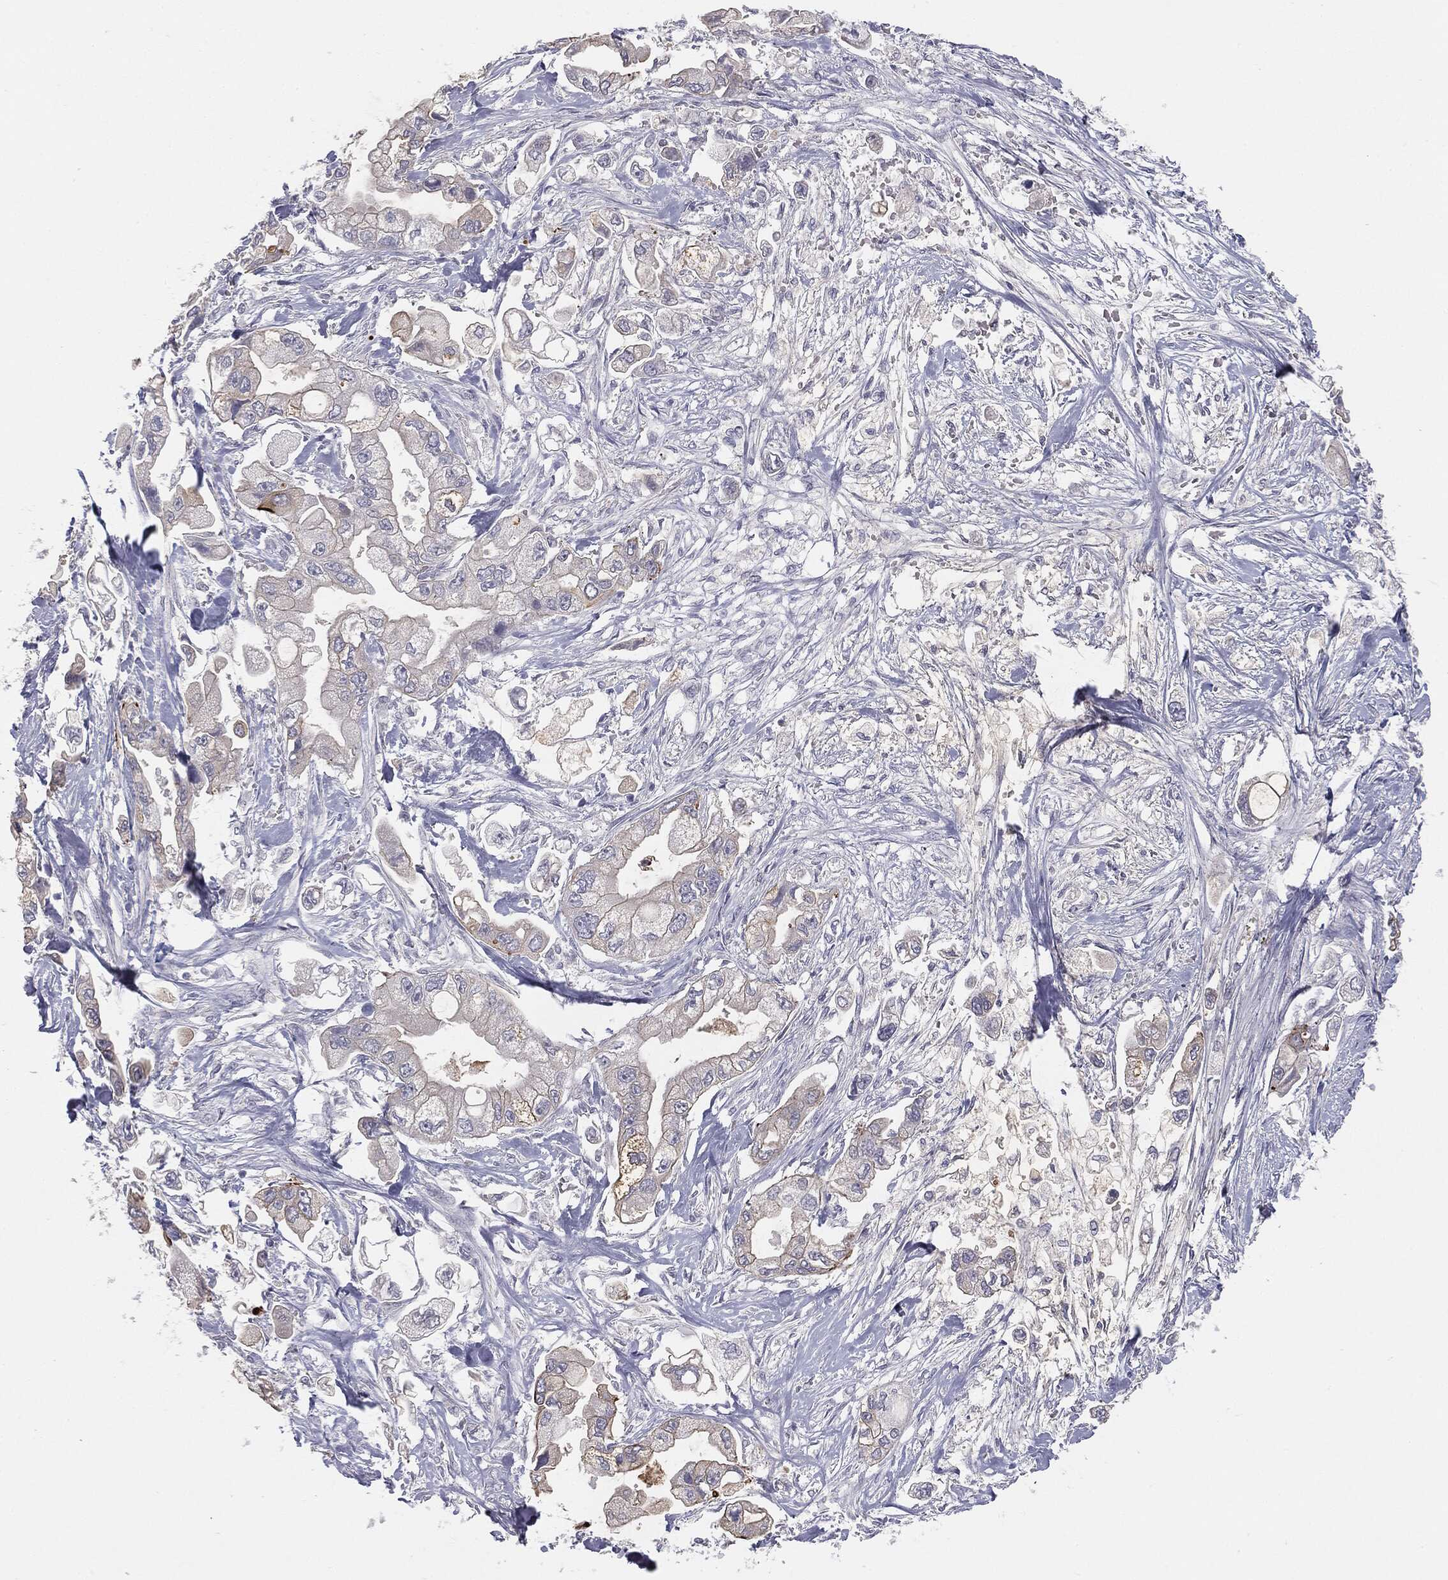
{"staining": {"intensity": "negative", "quantity": "none", "location": "none"}, "tissue": "stomach cancer", "cell_type": "Tumor cells", "image_type": "cancer", "snomed": [{"axis": "morphology", "description": "Adenocarcinoma, NOS"}, {"axis": "topography", "description": "Stomach"}], "caption": "Stomach cancer (adenocarcinoma) was stained to show a protein in brown. There is no significant expression in tumor cells.", "gene": "MUC1", "patient": {"sex": "male", "age": 62}}